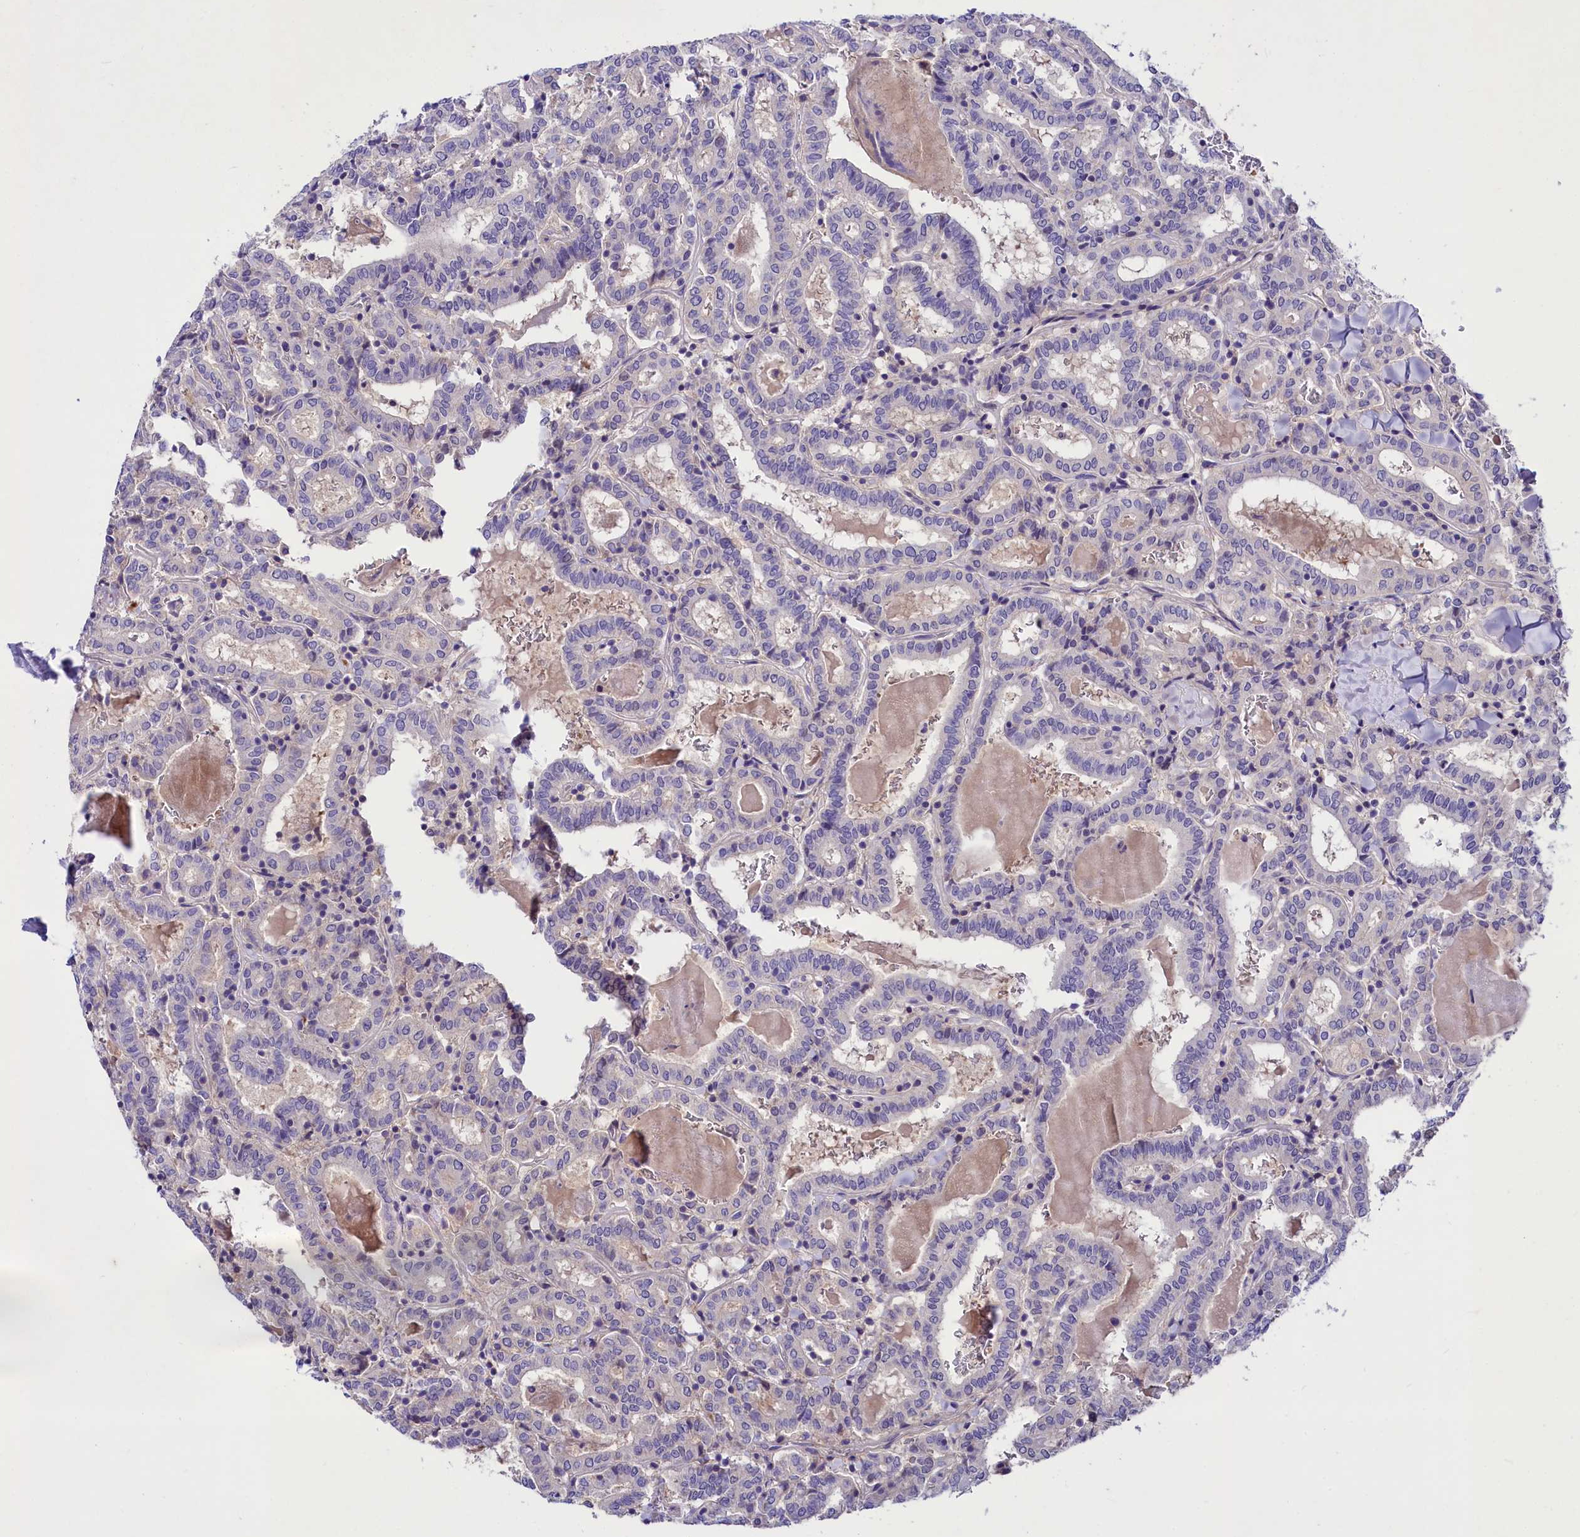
{"staining": {"intensity": "negative", "quantity": "none", "location": "none"}, "tissue": "thyroid cancer", "cell_type": "Tumor cells", "image_type": "cancer", "snomed": [{"axis": "morphology", "description": "Papillary adenocarcinoma, NOS"}, {"axis": "topography", "description": "Thyroid gland"}], "caption": "Immunohistochemical staining of human thyroid cancer (papillary adenocarcinoma) exhibits no significant staining in tumor cells.", "gene": "ABHD5", "patient": {"sex": "female", "age": 72}}